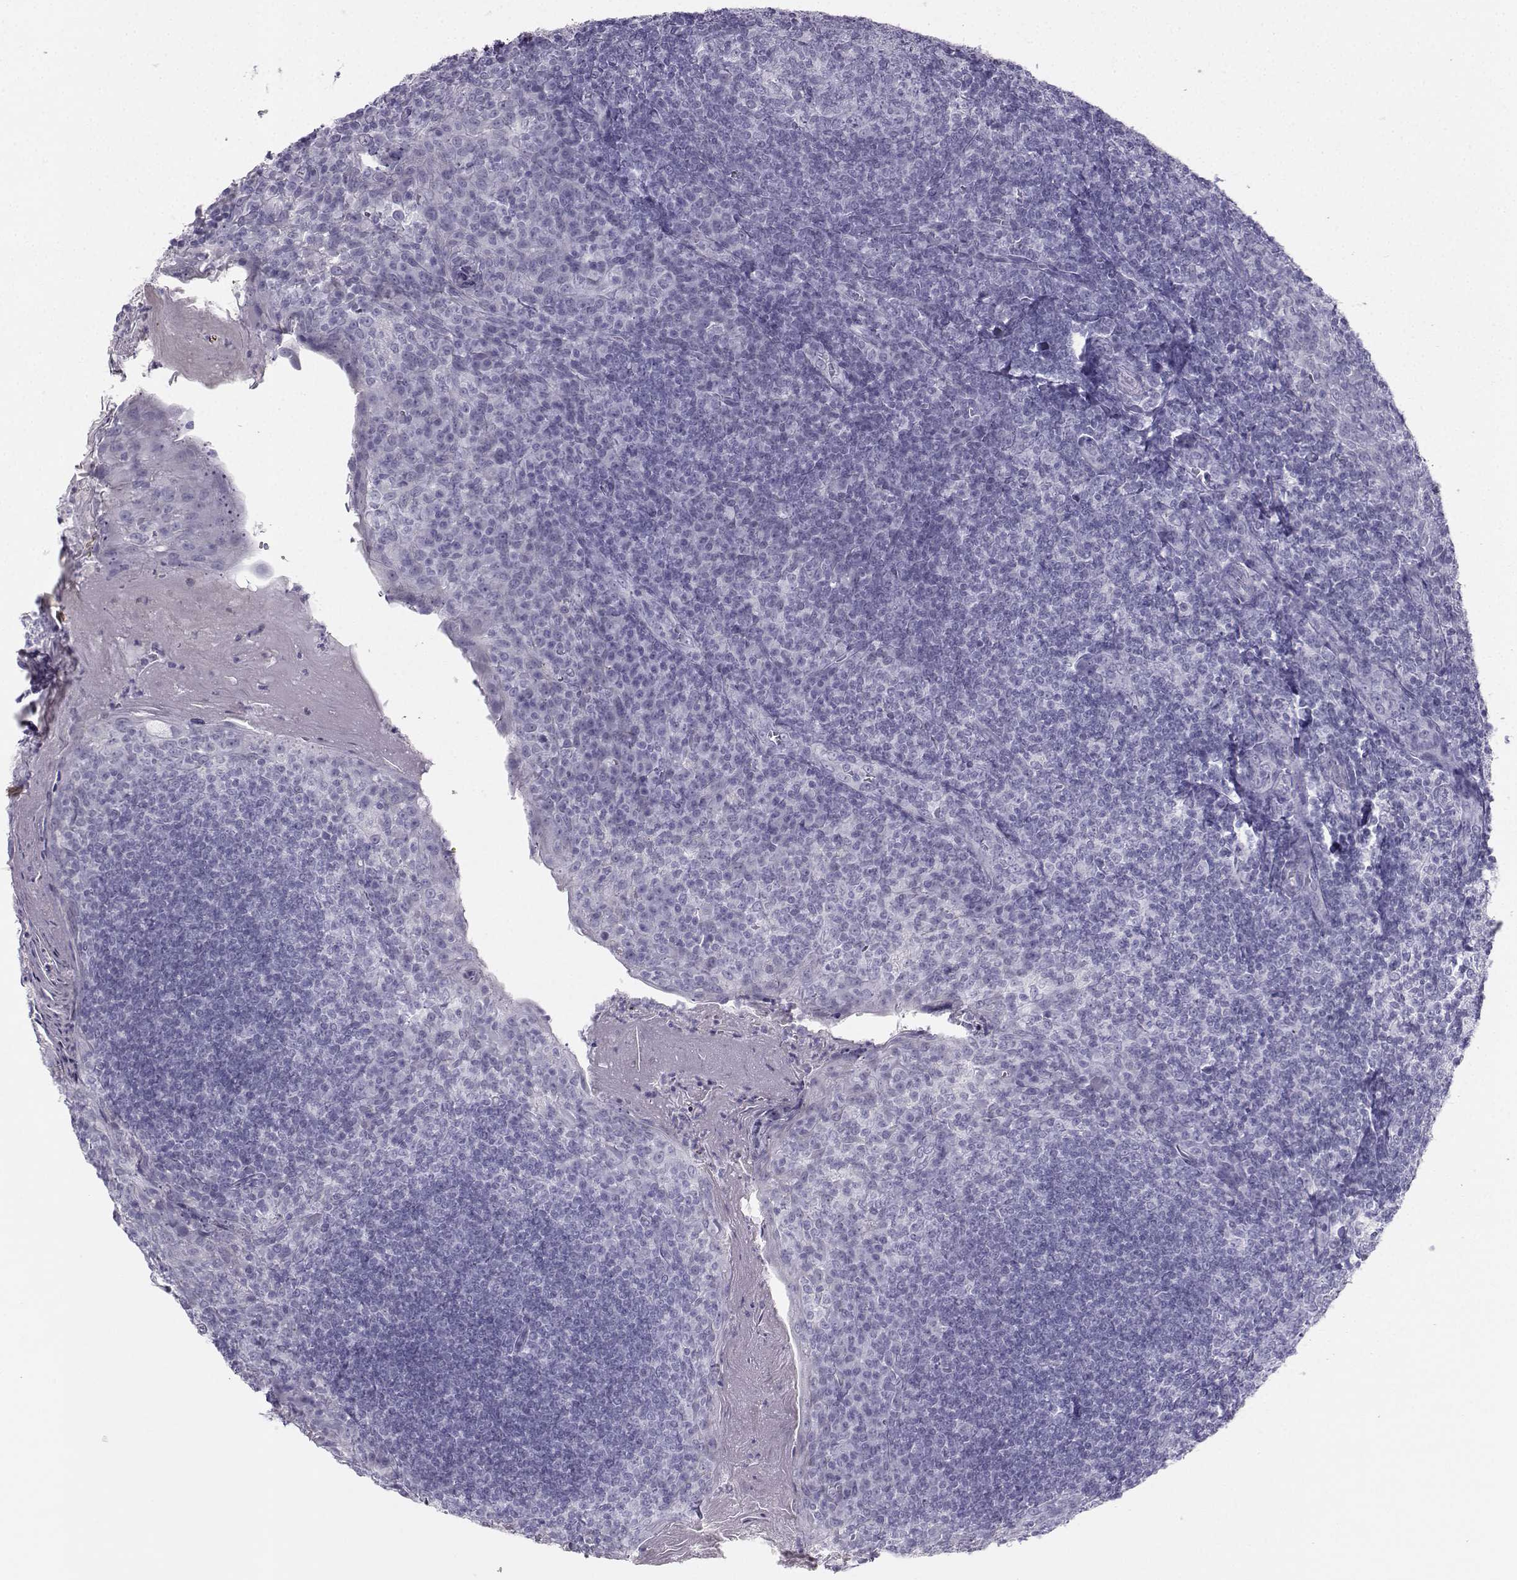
{"staining": {"intensity": "negative", "quantity": "none", "location": "none"}, "tissue": "tonsil", "cell_type": "Germinal center cells", "image_type": "normal", "snomed": [{"axis": "morphology", "description": "Normal tissue, NOS"}, {"axis": "topography", "description": "Tonsil"}], "caption": "Immunohistochemistry histopathology image of benign tonsil: human tonsil stained with DAB (3,3'-diaminobenzidine) displays no significant protein staining in germinal center cells. The staining is performed using DAB brown chromogen with nuclei counter-stained in using hematoxylin.", "gene": "IQCD", "patient": {"sex": "female", "age": 13}}